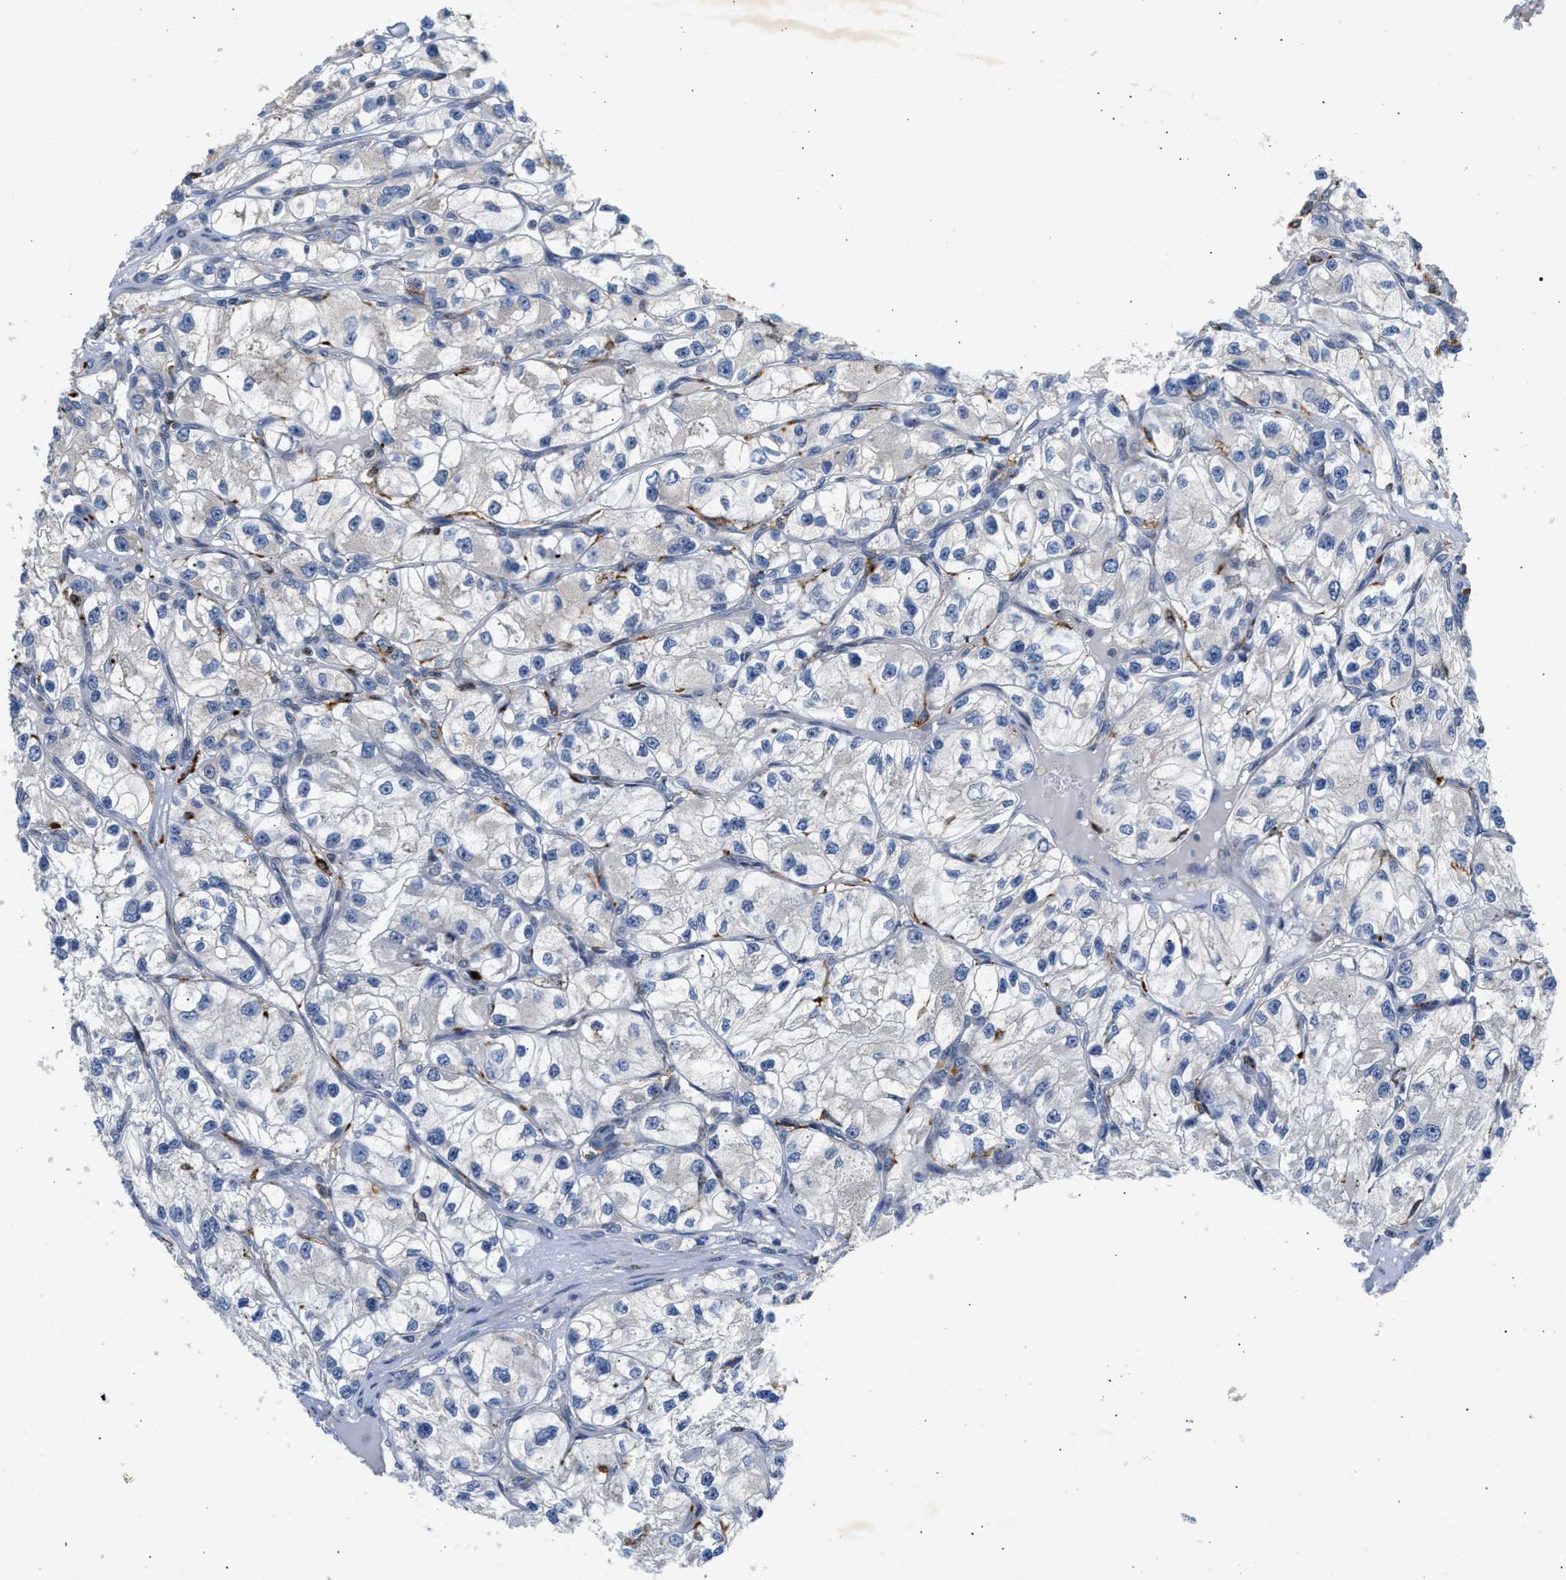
{"staining": {"intensity": "negative", "quantity": "none", "location": "none"}, "tissue": "renal cancer", "cell_type": "Tumor cells", "image_type": "cancer", "snomed": [{"axis": "morphology", "description": "Adenocarcinoma, NOS"}, {"axis": "topography", "description": "Kidney"}], "caption": "Immunohistochemistry of renal adenocarcinoma demonstrates no expression in tumor cells. (DAB immunohistochemistry (IHC) with hematoxylin counter stain).", "gene": "PPM1L", "patient": {"sex": "female", "age": 57}}